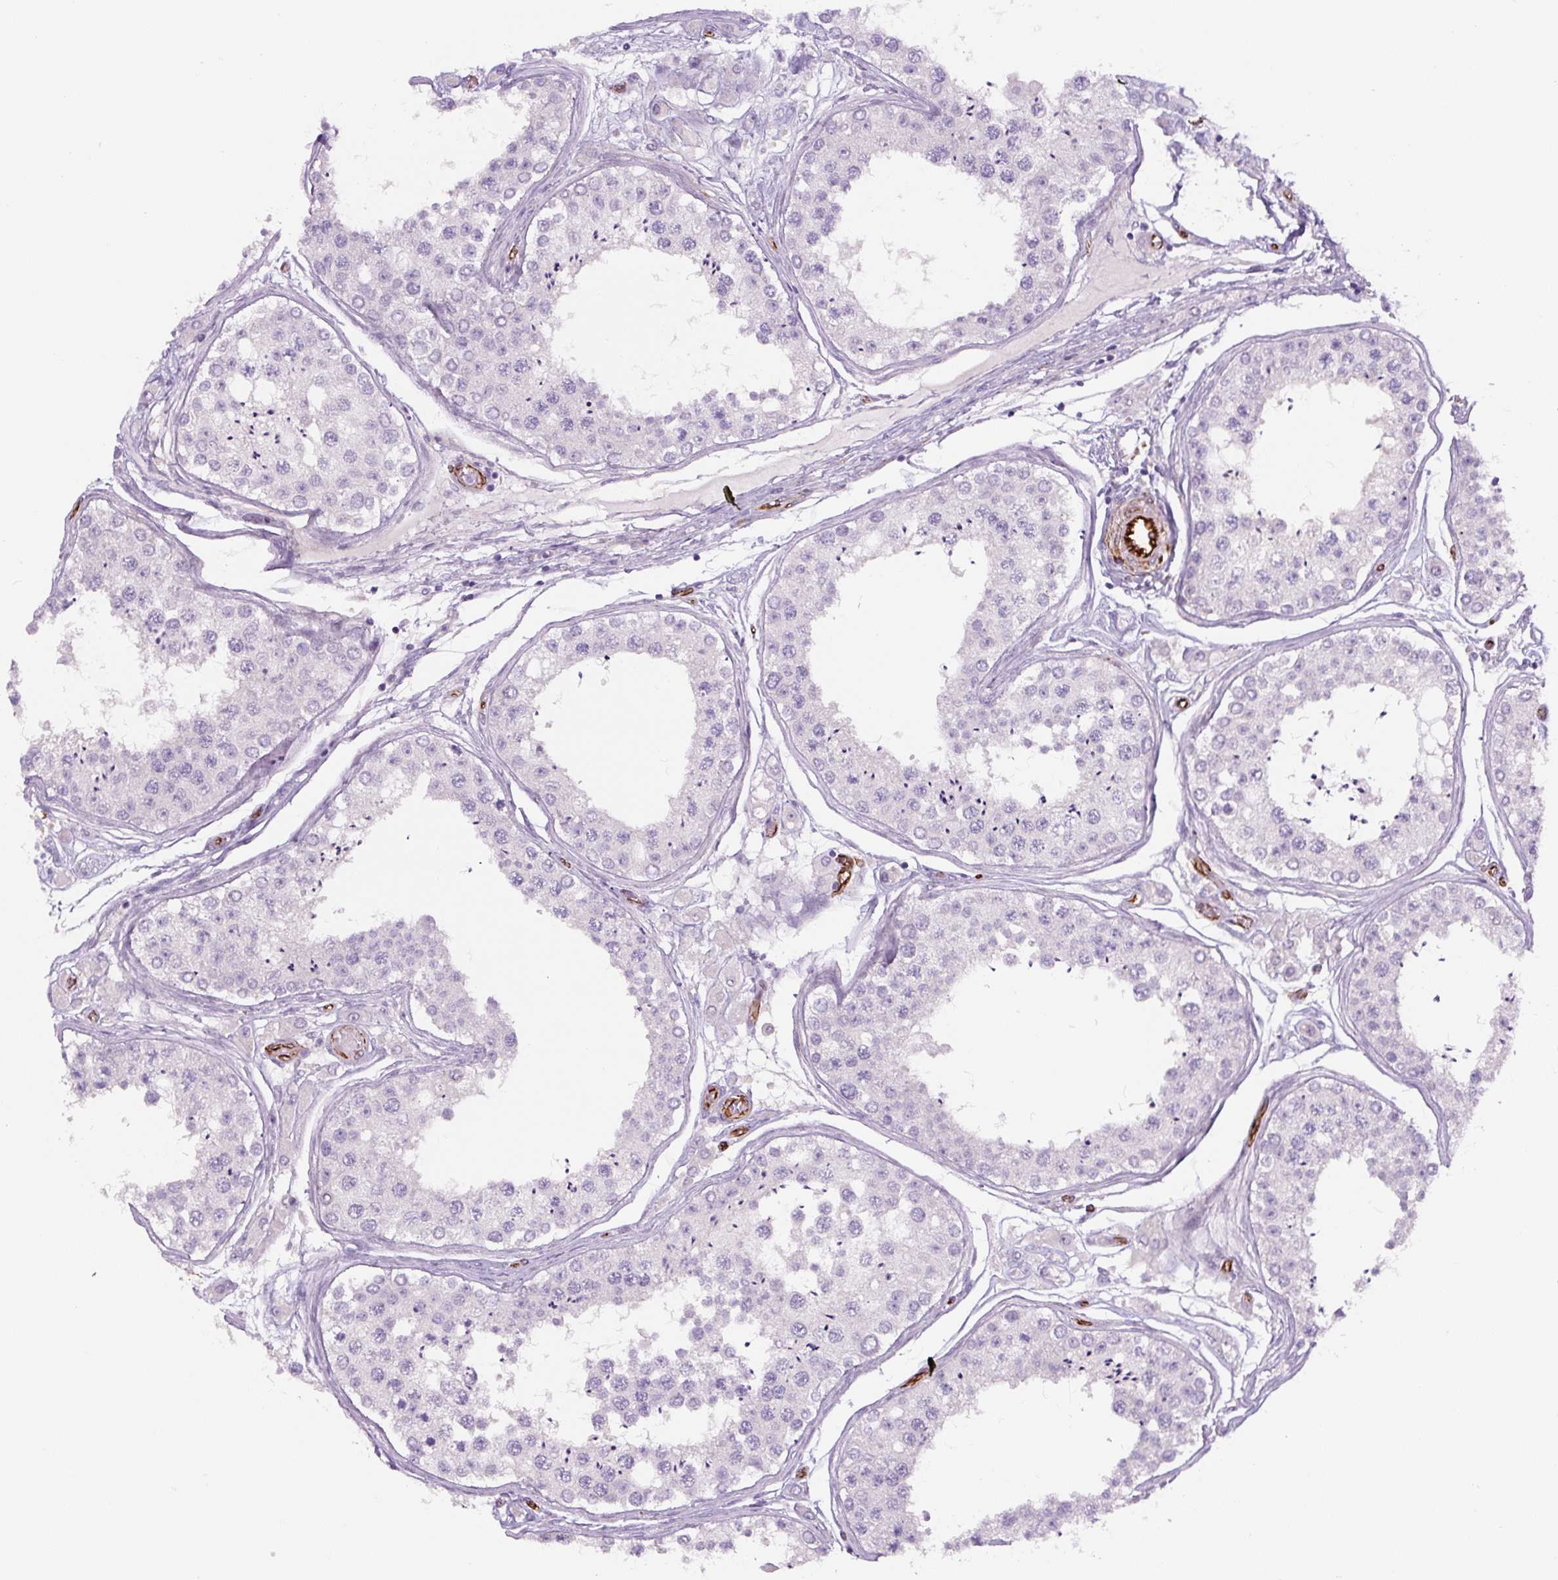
{"staining": {"intensity": "negative", "quantity": "none", "location": "none"}, "tissue": "testis", "cell_type": "Cells in seminiferous ducts", "image_type": "normal", "snomed": [{"axis": "morphology", "description": "Normal tissue, NOS"}, {"axis": "topography", "description": "Testis"}], "caption": "IHC photomicrograph of unremarkable testis stained for a protein (brown), which shows no staining in cells in seminiferous ducts.", "gene": "NES", "patient": {"sex": "male", "age": 25}}